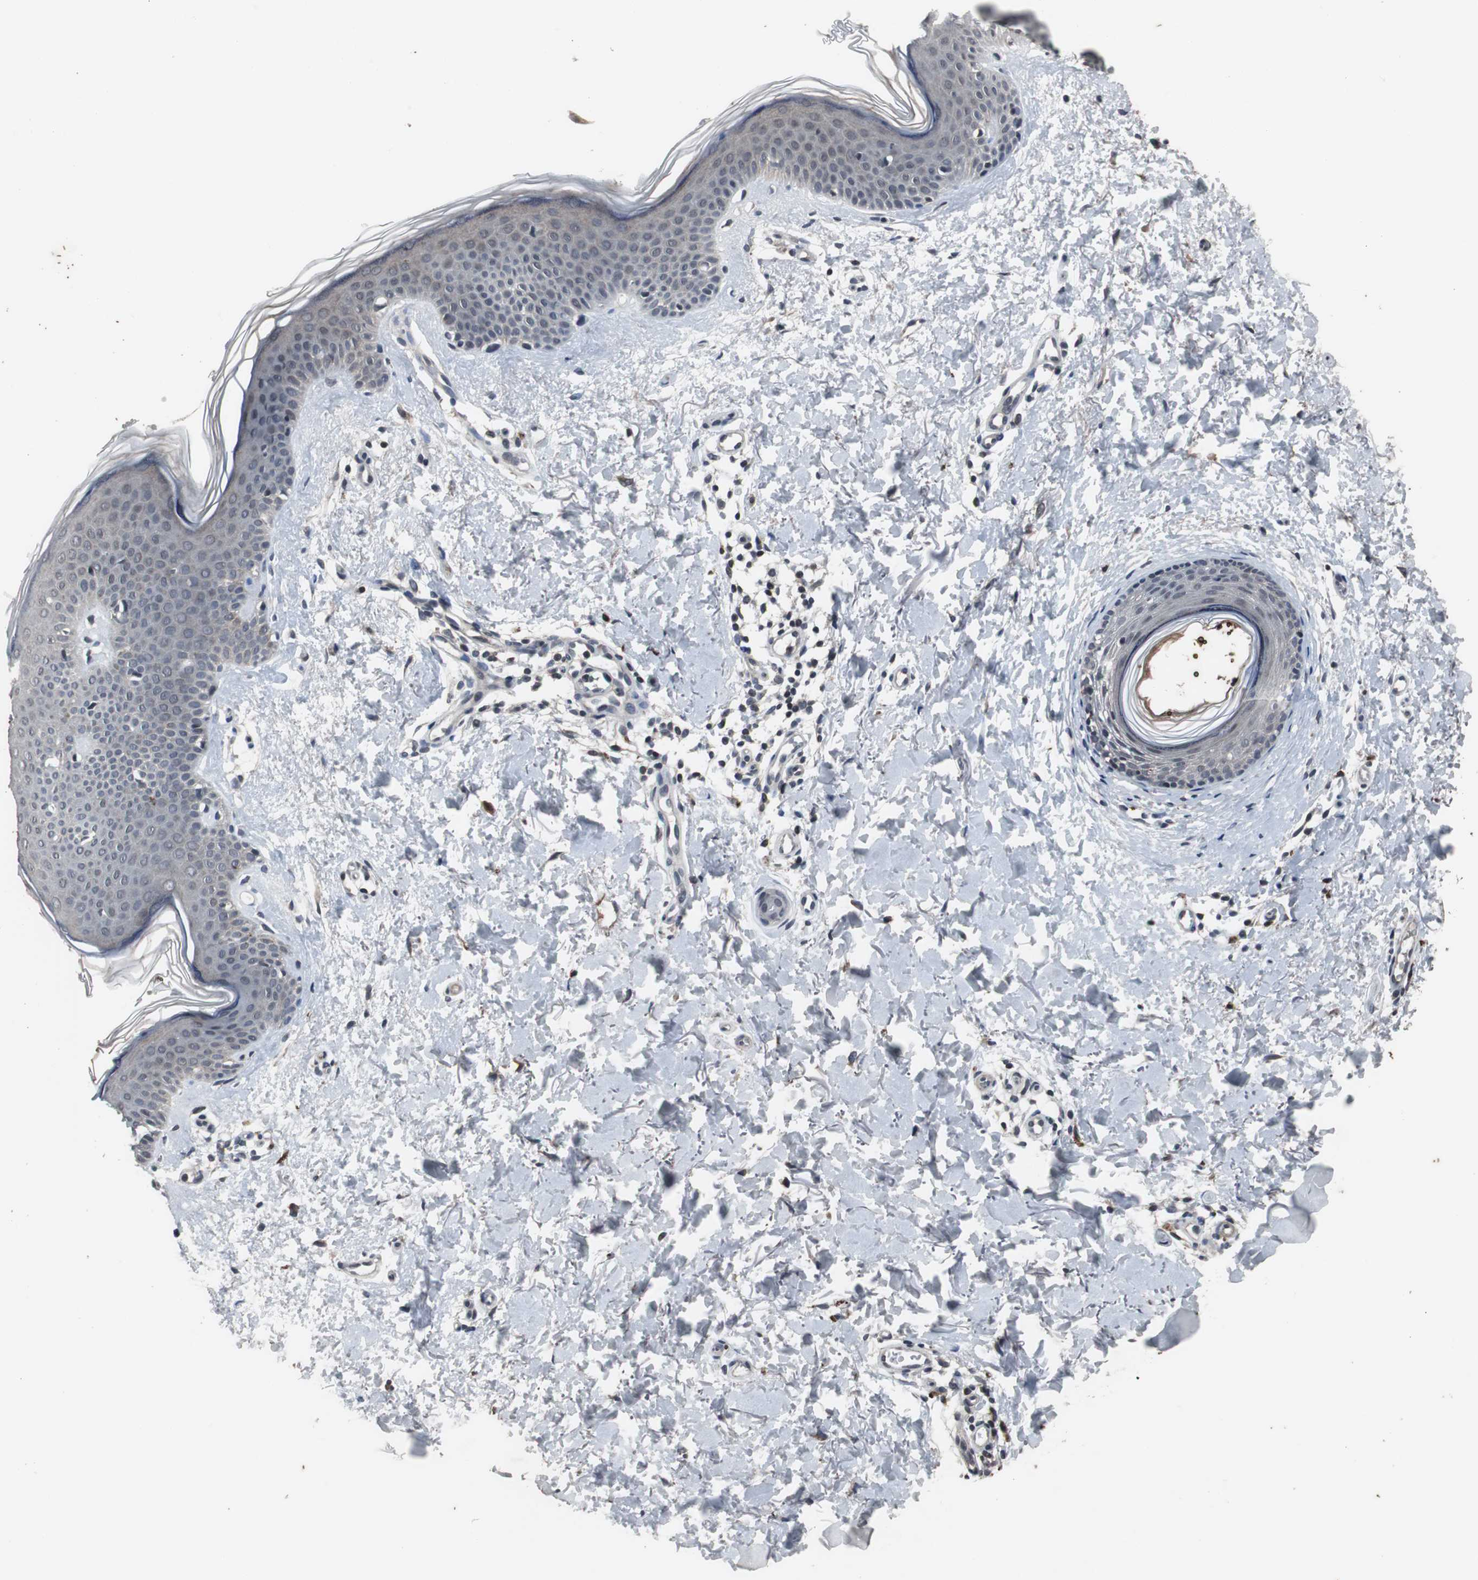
{"staining": {"intensity": "negative", "quantity": "none", "location": "none"}, "tissue": "skin", "cell_type": "Fibroblasts", "image_type": "normal", "snomed": [{"axis": "morphology", "description": "Normal tissue, NOS"}, {"axis": "topography", "description": "Skin"}], "caption": "Immunohistochemistry of normal human skin shows no expression in fibroblasts.", "gene": "CRADD", "patient": {"sex": "female", "age": 56}}